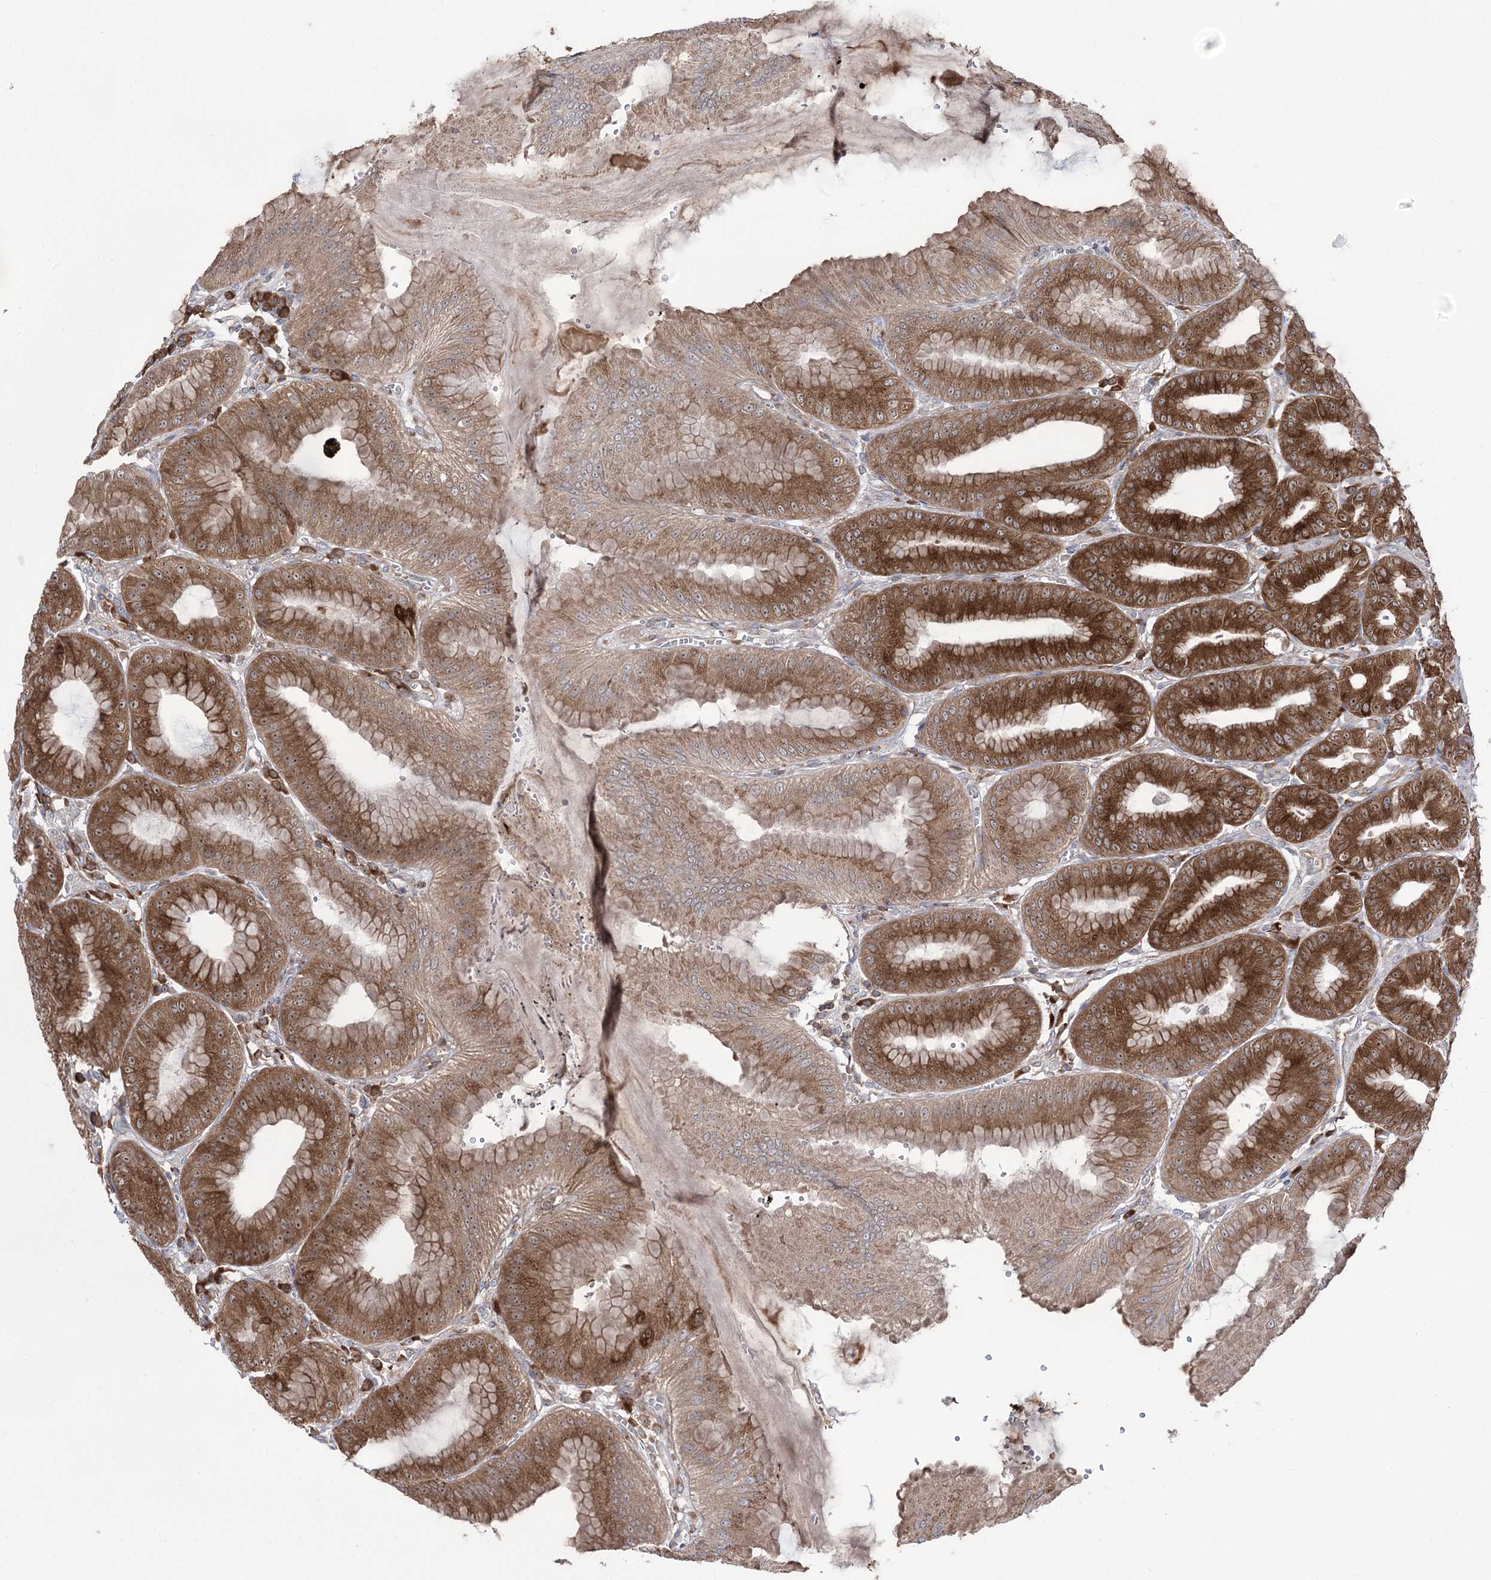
{"staining": {"intensity": "strong", "quantity": ">75%", "location": "cytoplasmic/membranous"}, "tissue": "stomach", "cell_type": "Glandular cells", "image_type": "normal", "snomed": [{"axis": "morphology", "description": "Normal tissue, NOS"}, {"axis": "topography", "description": "Stomach, lower"}], "caption": "Protein analysis of benign stomach exhibits strong cytoplasmic/membranous expression in about >75% of glandular cells. (Brightfield microscopy of DAB IHC at high magnification).", "gene": "ZNF622", "patient": {"sex": "male", "age": 71}}